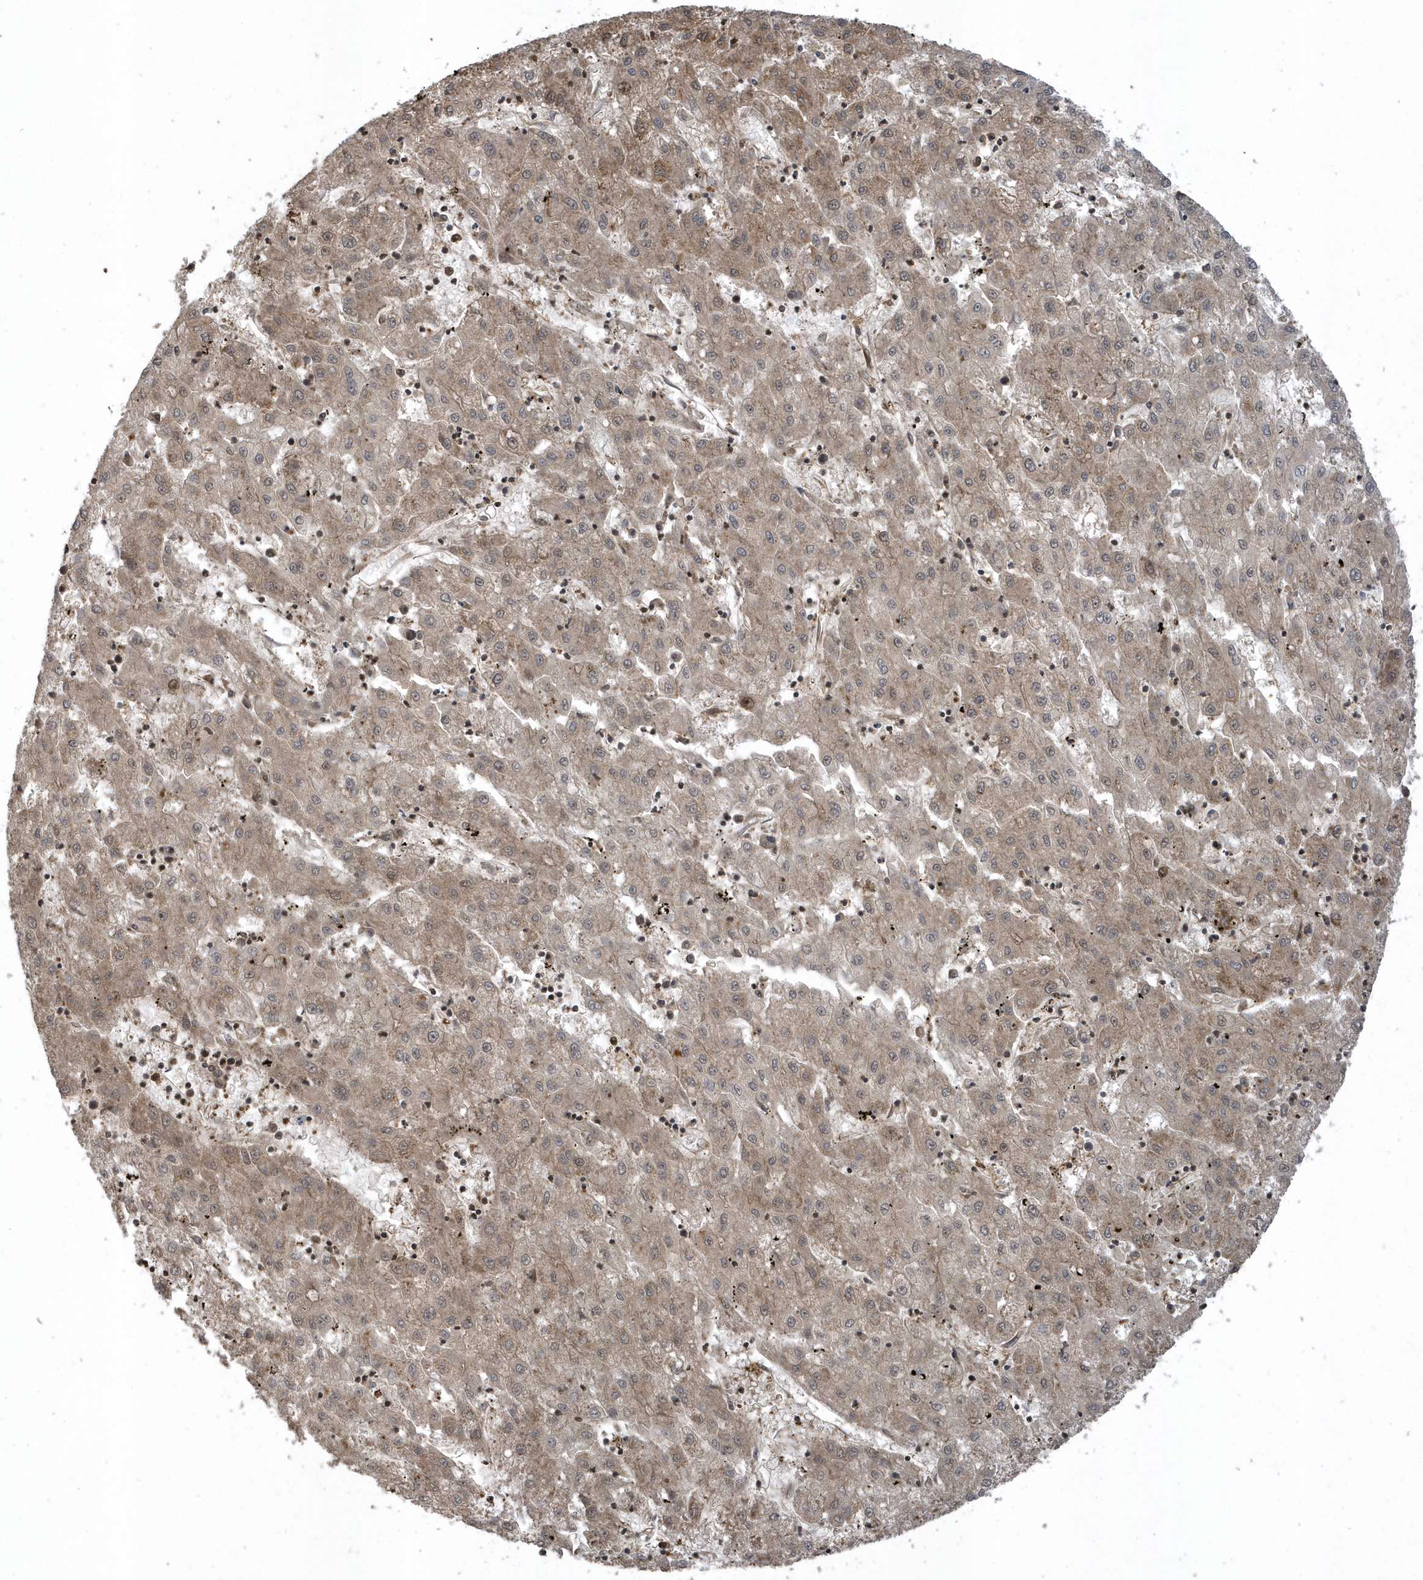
{"staining": {"intensity": "moderate", "quantity": ">75%", "location": "cytoplasmic/membranous"}, "tissue": "liver cancer", "cell_type": "Tumor cells", "image_type": "cancer", "snomed": [{"axis": "morphology", "description": "Carcinoma, Hepatocellular, NOS"}, {"axis": "topography", "description": "Liver"}], "caption": "There is medium levels of moderate cytoplasmic/membranous positivity in tumor cells of liver cancer (hepatocellular carcinoma), as demonstrated by immunohistochemical staining (brown color).", "gene": "STAMBP", "patient": {"sex": "male", "age": 72}}